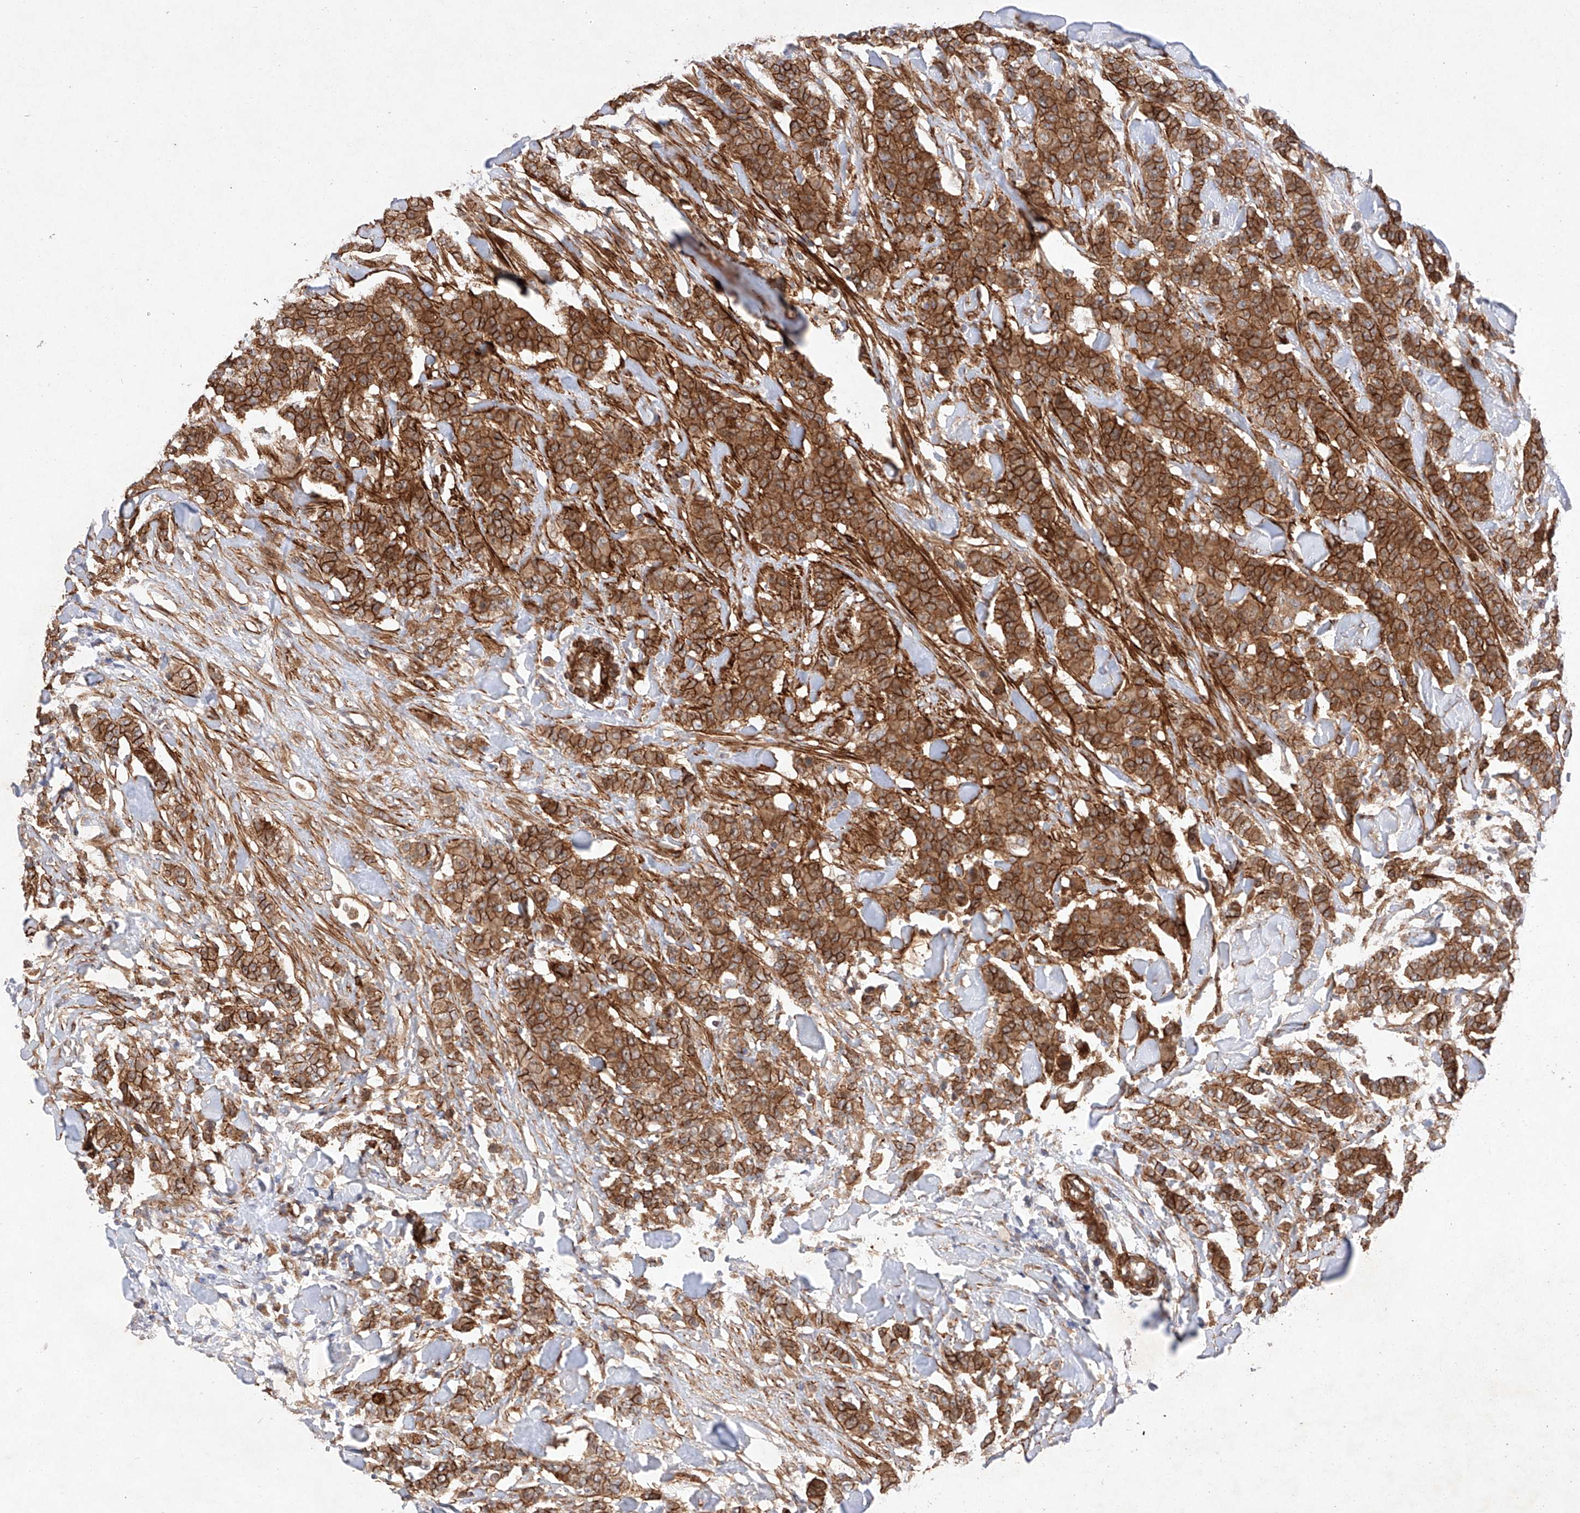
{"staining": {"intensity": "strong", "quantity": ">75%", "location": "cytoplasmic/membranous"}, "tissue": "breast cancer", "cell_type": "Tumor cells", "image_type": "cancer", "snomed": [{"axis": "morphology", "description": "Duct carcinoma"}, {"axis": "topography", "description": "Breast"}], "caption": "Breast cancer (invasive ductal carcinoma) stained with IHC shows strong cytoplasmic/membranous positivity in approximately >75% of tumor cells.", "gene": "RAB23", "patient": {"sex": "female", "age": 40}}